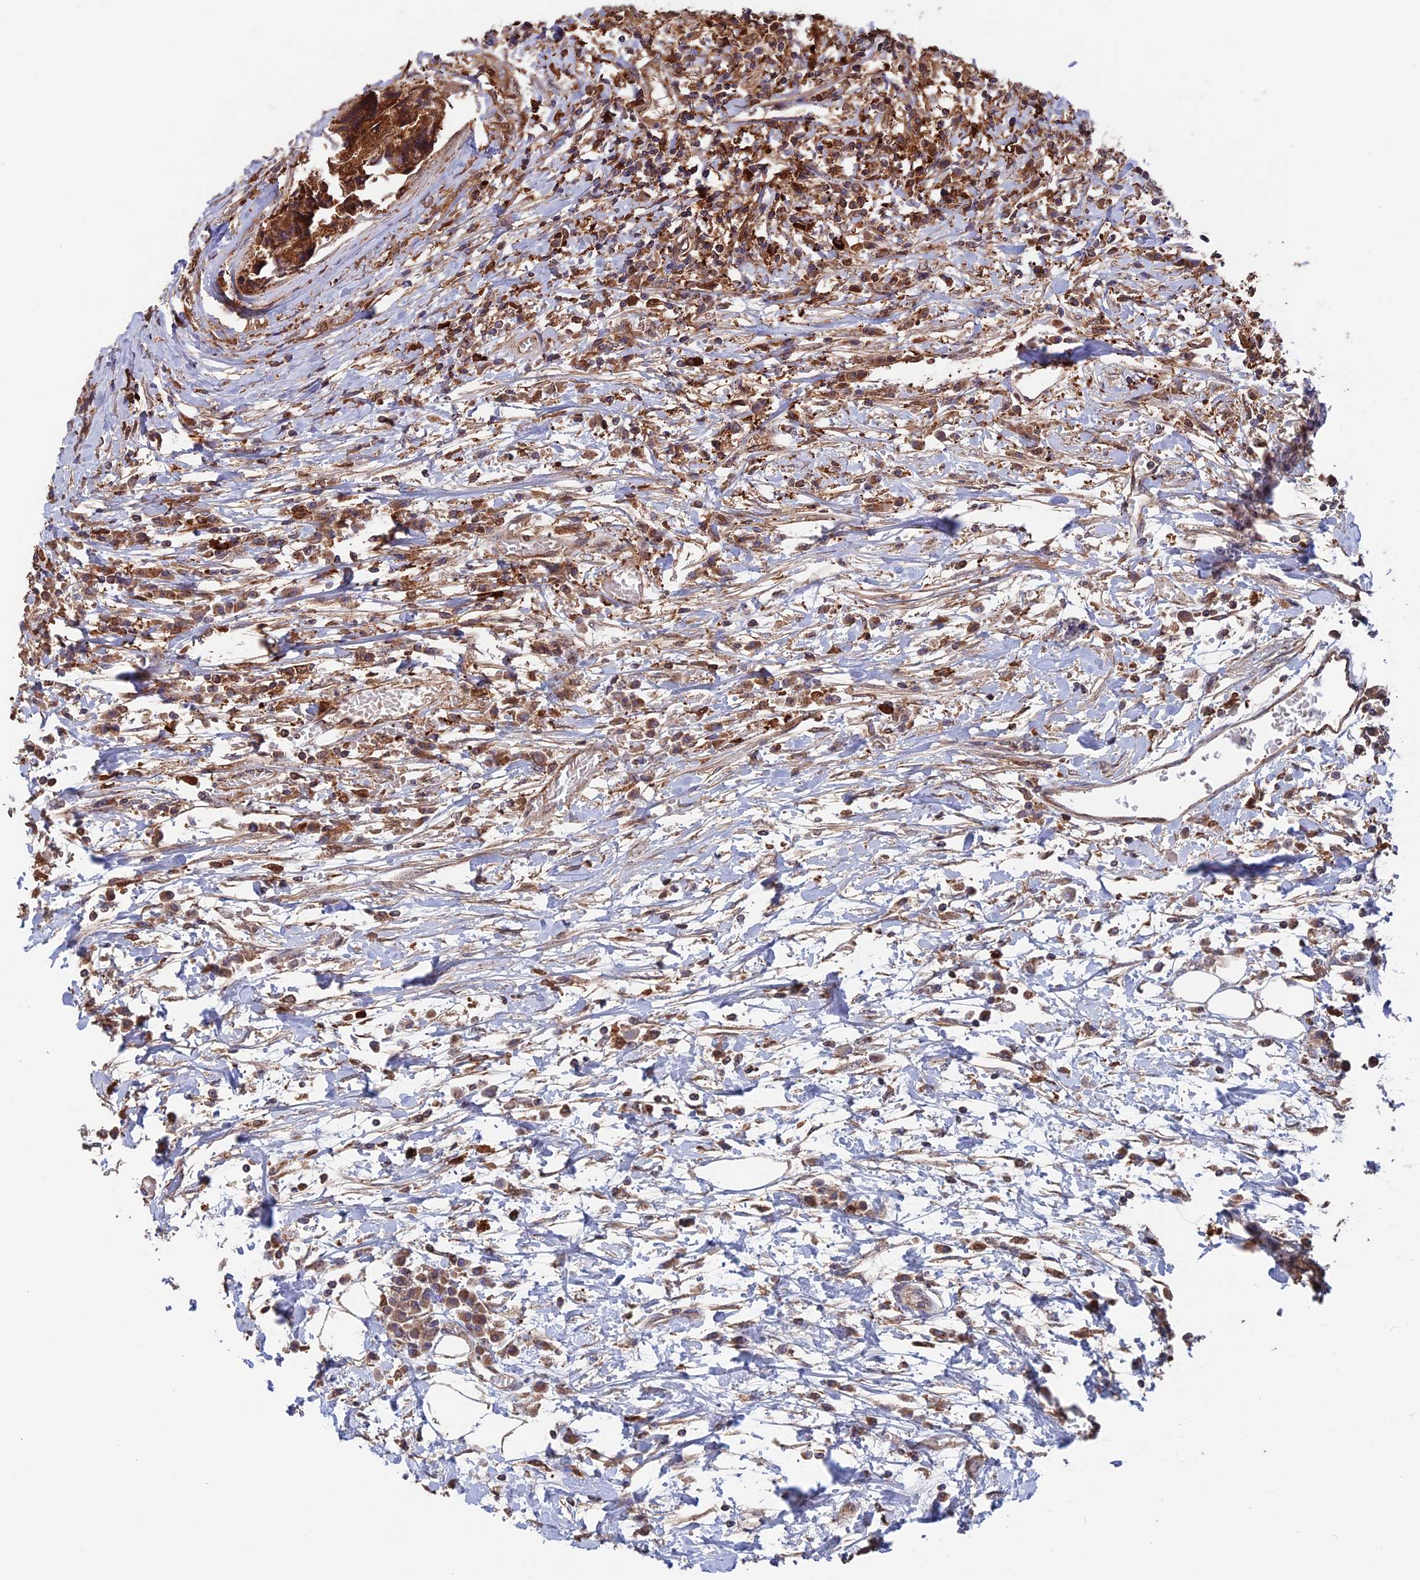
{"staining": {"intensity": "strong", "quantity": ">75%", "location": "cytoplasmic/membranous"}, "tissue": "colorectal cancer", "cell_type": "Tumor cells", "image_type": "cancer", "snomed": [{"axis": "morphology", "description": "Adenocarcinoma, NOS"}, {"axis": "topography", "description": "Rectum"}], "caption": "The micrograph reveals a brown stain indicating the presence of a protein in the cytoplasmic/membranous of tumor cells in adenocarcinoma (colorectal).", "gene": "DTYMK", "patient": {"sex": "male", "age": 84}}